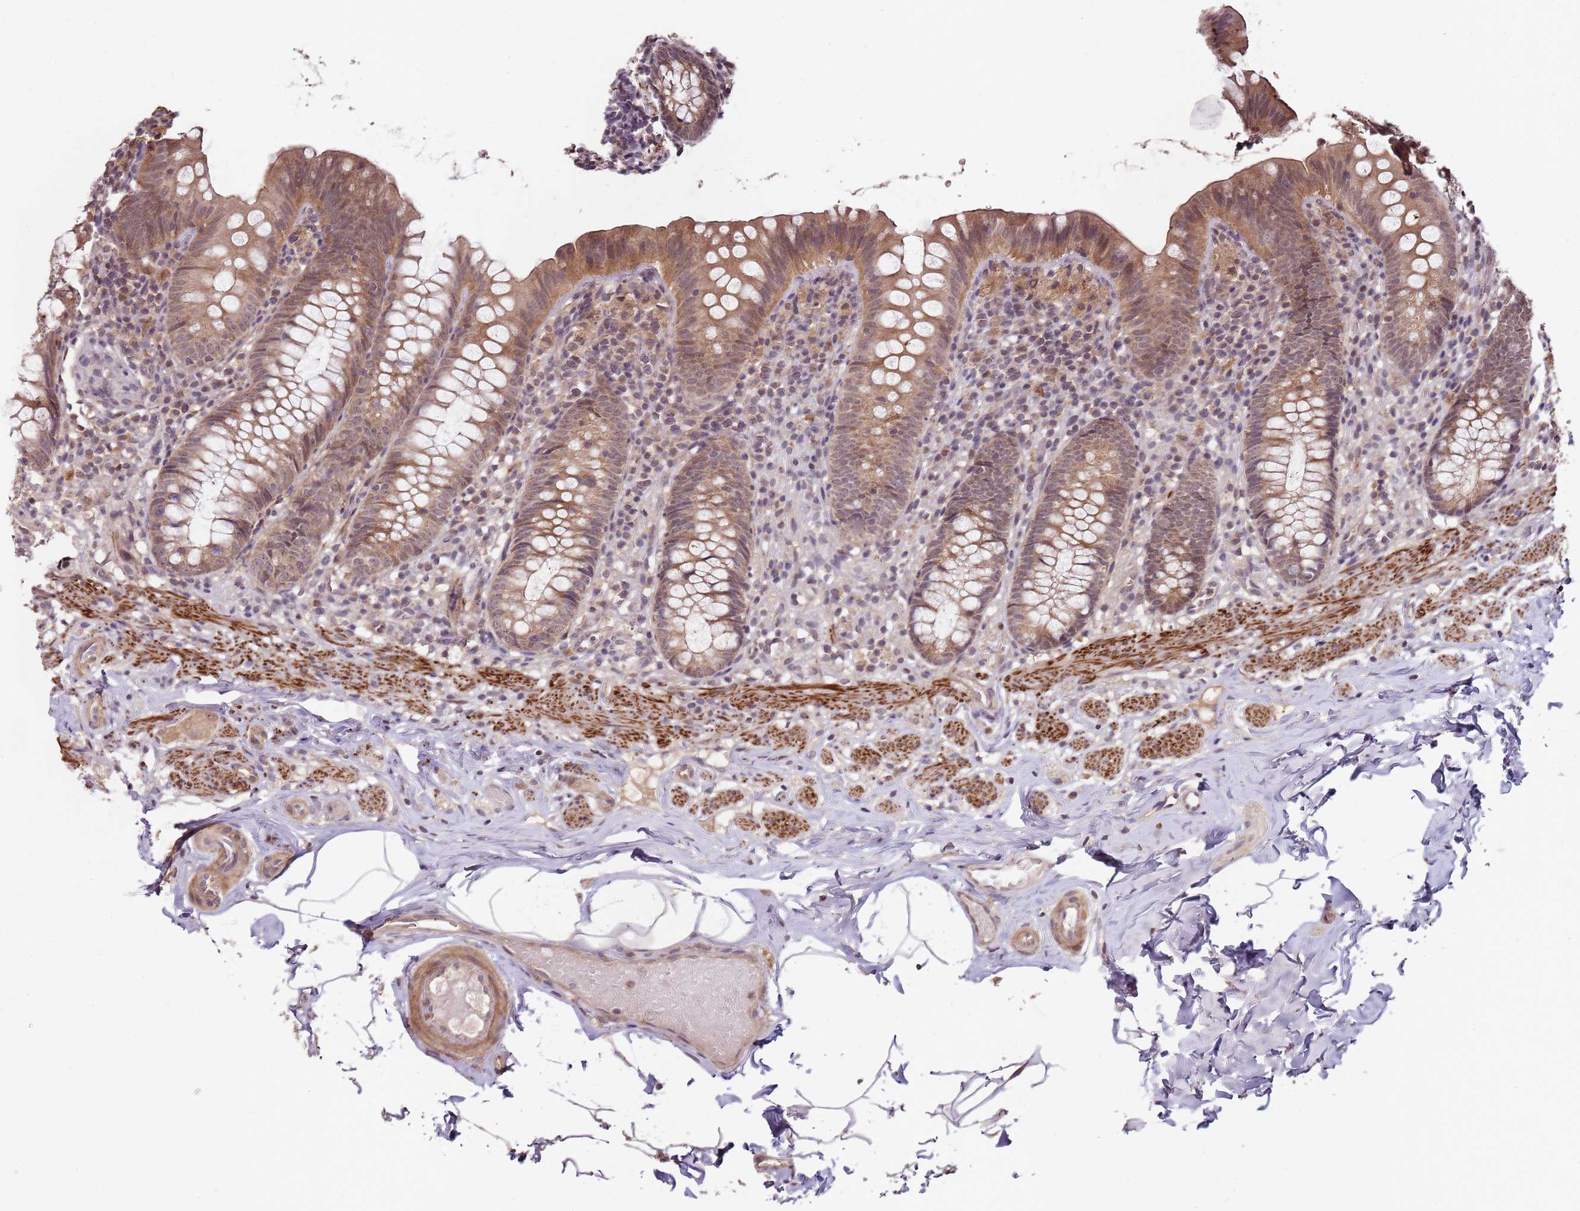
{"staining": {"intensity": "moderate", "quantity": ">75%", "location": "cytoplasmic/membranous,nuclear"}, "tissue": "appendix", "cell_type": "Glandular cells", "image_type": "normal", "snomed": [{"axis": "morphology", "description": "Normal tissue, NOS"}, {"axis": "topography", "description": "Appendix"}], "caption": "DAB (3,3'-diaminobenzidine) immunohistochemical staining of normal appendix shows moderate cytoplasmic/membranous,nuclear protein expression in about >75% of glandular cells.", "gene": "LIN37", "patient": {"sex": "male", "age": 55}}